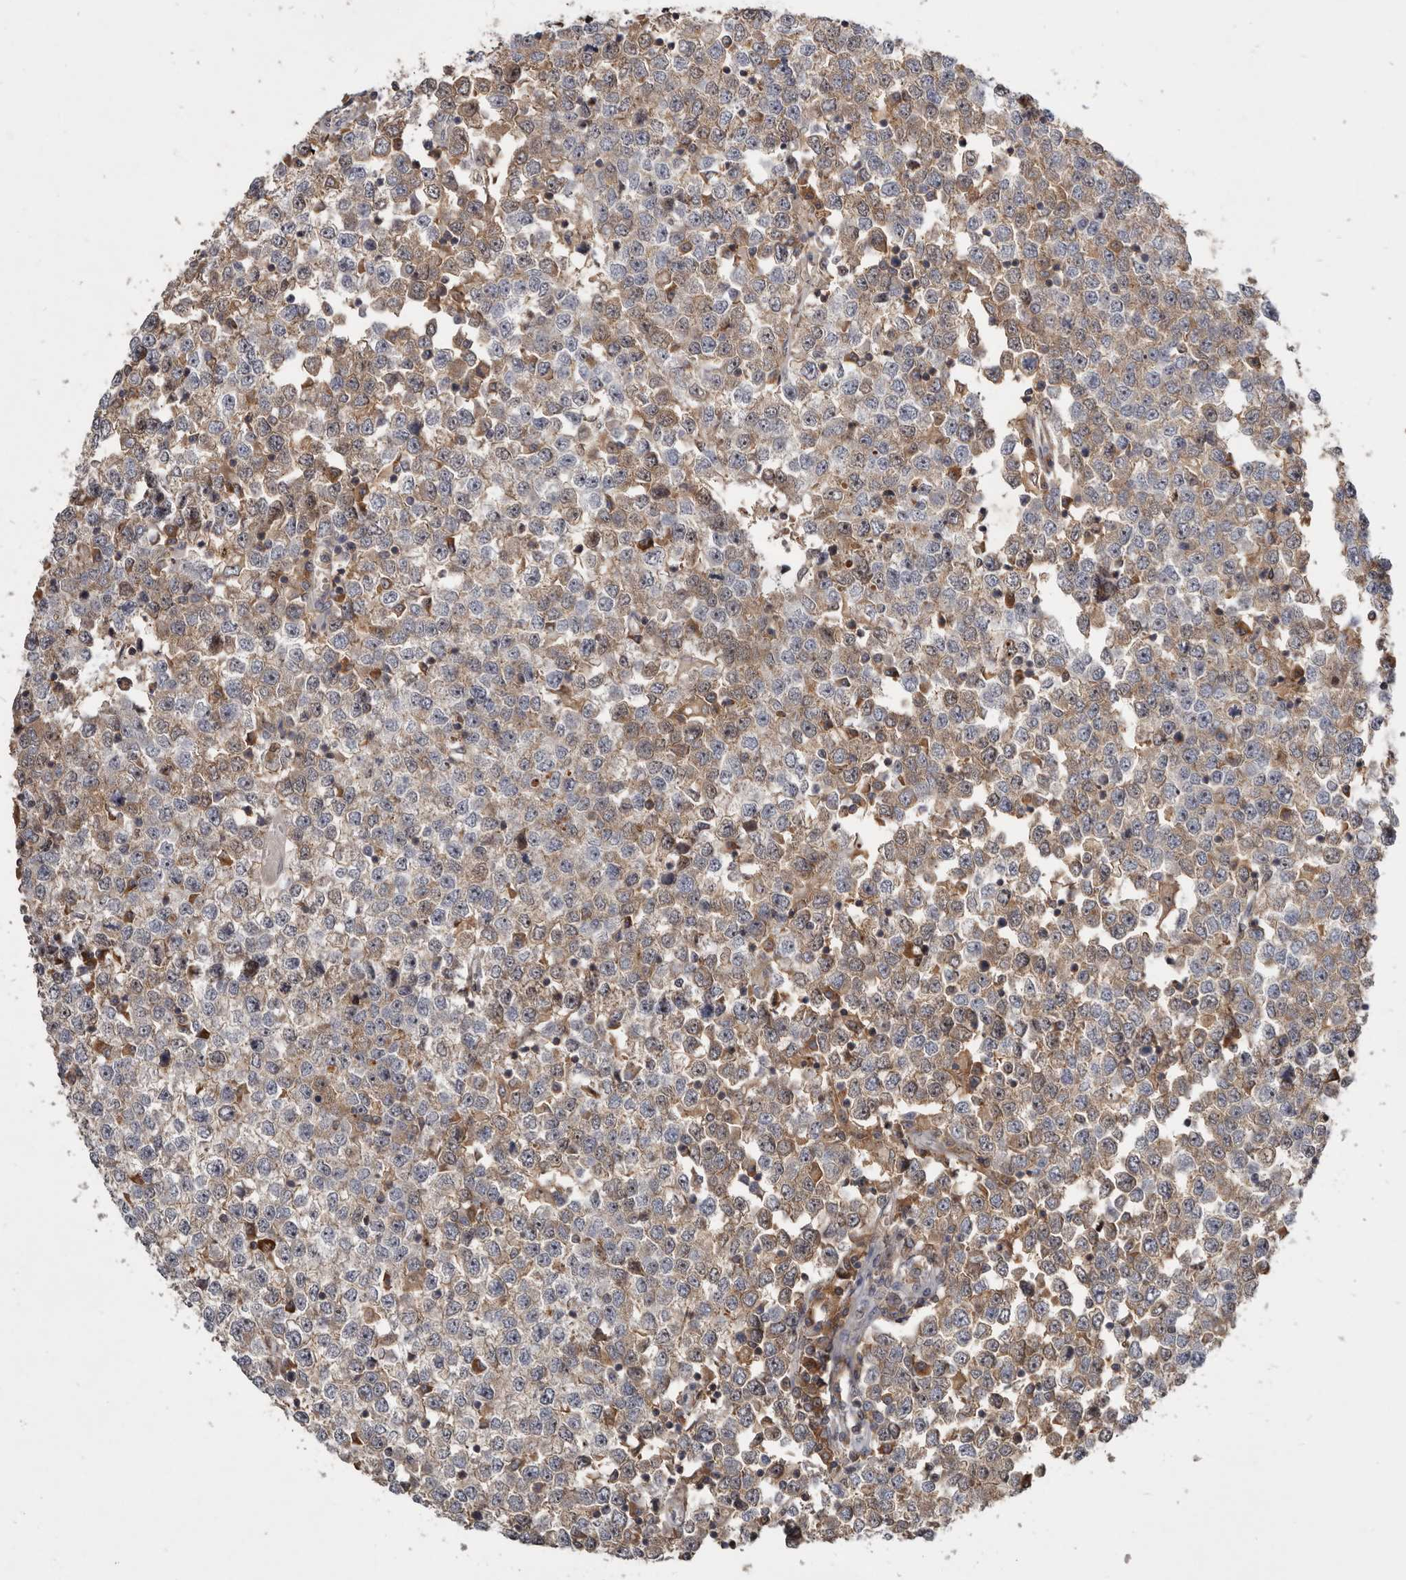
{"staining": {"intensity": "moderate", "quantity": ">75%", "location": "cytoplasmic/membranous"}, "tissue": "testis cancer", "cell_type": "Tumor cells", "image_type": "cancer", "snomed": [{"axis": "morphology", "description": "Seminoma, NOS"}, {"axis": "topography", "description": "Testis"}], "caption": "Immunohistochemistry staining of seminoma (testis), which displays medium levels of moderate cytoplasmic/membranous staining in approximately >75% of tumor cells indicating moderate cytoplasmic/membranous protein staining. The staining was performed using DAB (3,3'-diaminobenzidine) (brown) for protein detection and nuclei were counterstained in hematoxylin (blue).", "gene": "TTC39A", "patient": {"sex": "male", "age": 65}}